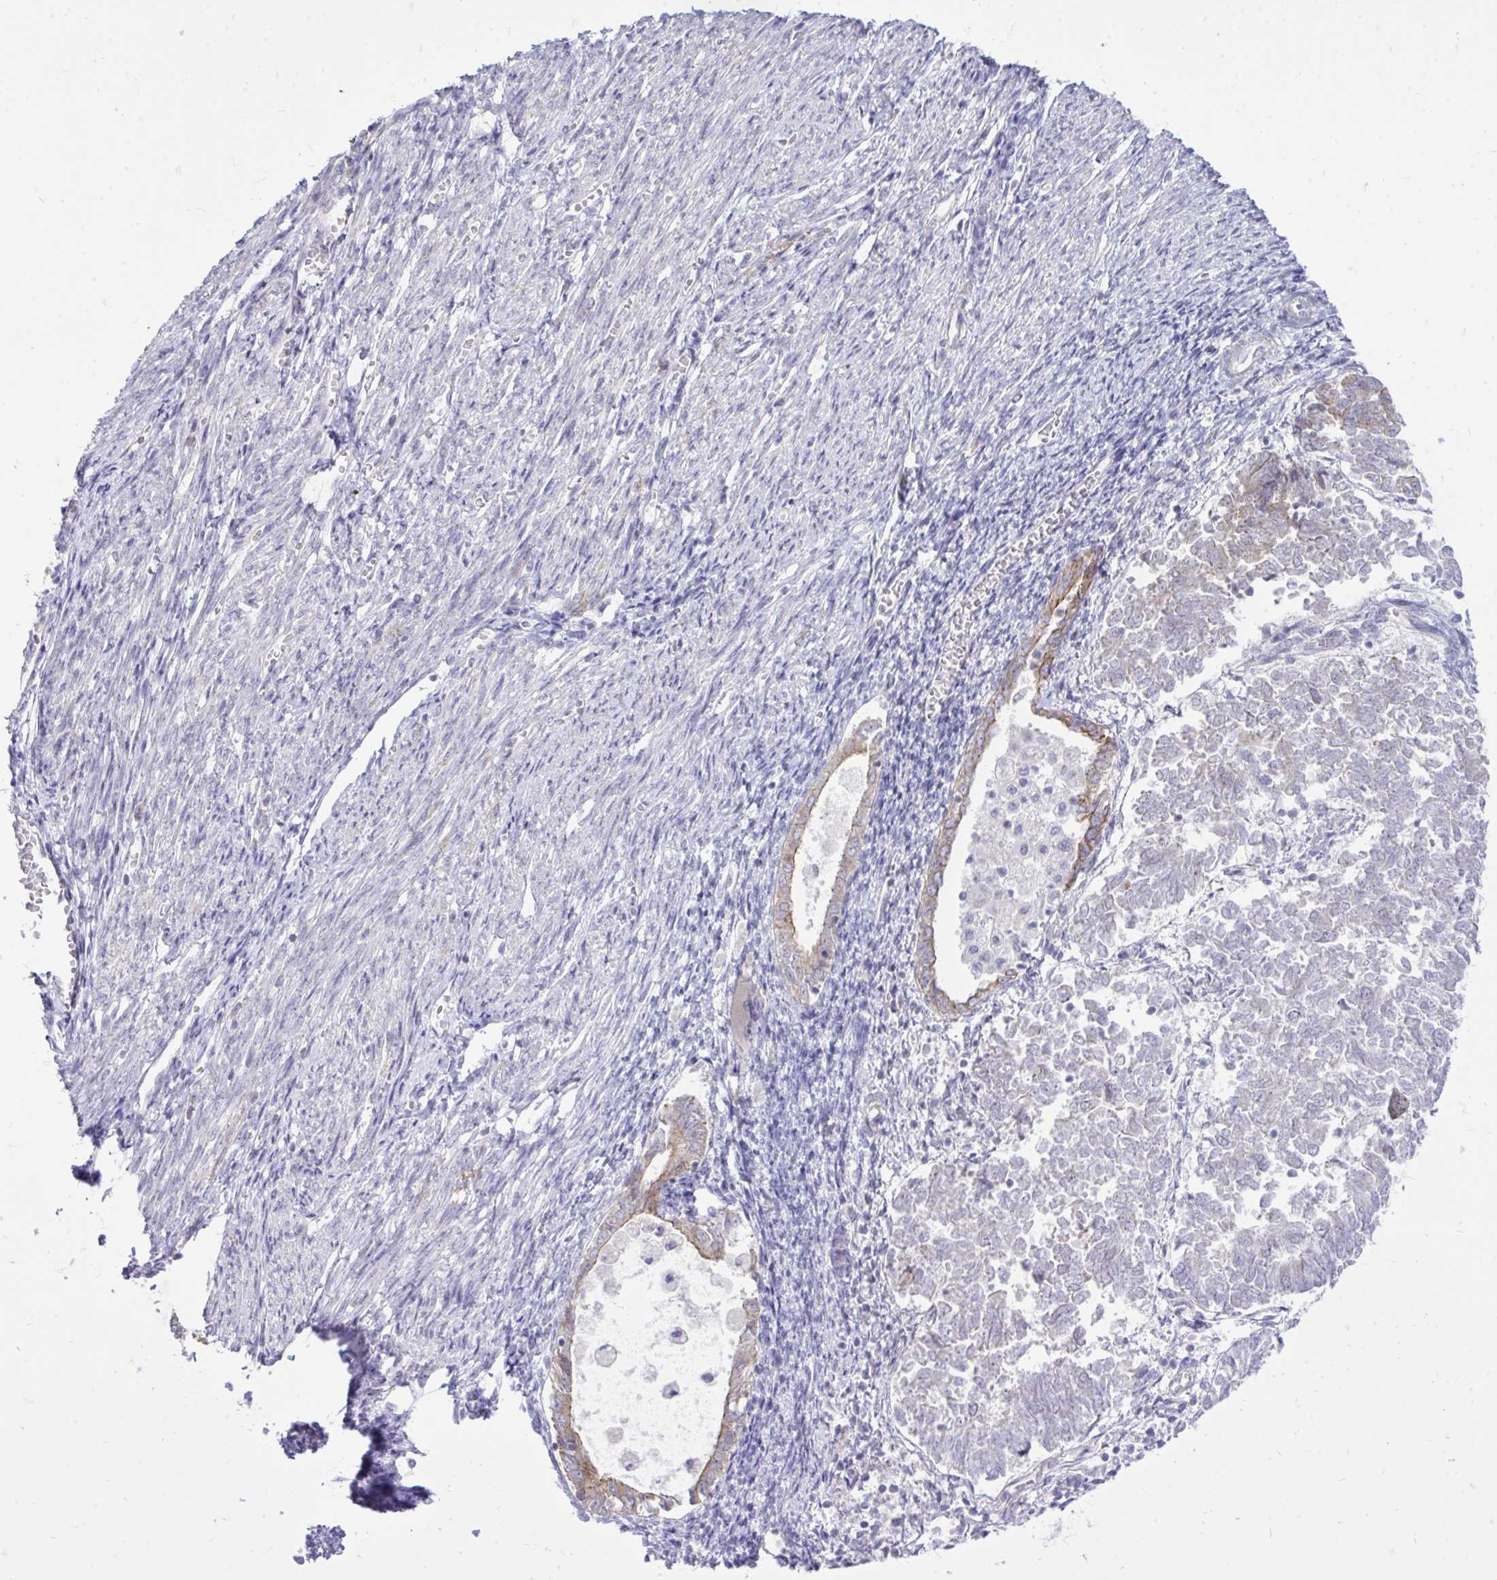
{"staining": {"intensity": "negative", "quantity": "none", "location": "none"}, "tissue": "endometrial cancer", "cell_type": "Tumor cells", "image_type": "cancer", "snomed": [{"axis": "morphology", "description": "Adenocarcinoma, NOS"}, {"axis": "topography", "description": "Endometrium"}], "caption": "This is a histopathology image of IHC staining of endometrial adenocarcinoma, which shows no staining in tumor cells. (DAB (3,3'-diaminobenzidine) IHC visualized using brightfield microscopy, high magnification).", "gene": "SPTBN2", "patient": {"sex": "female", "age": 65}}